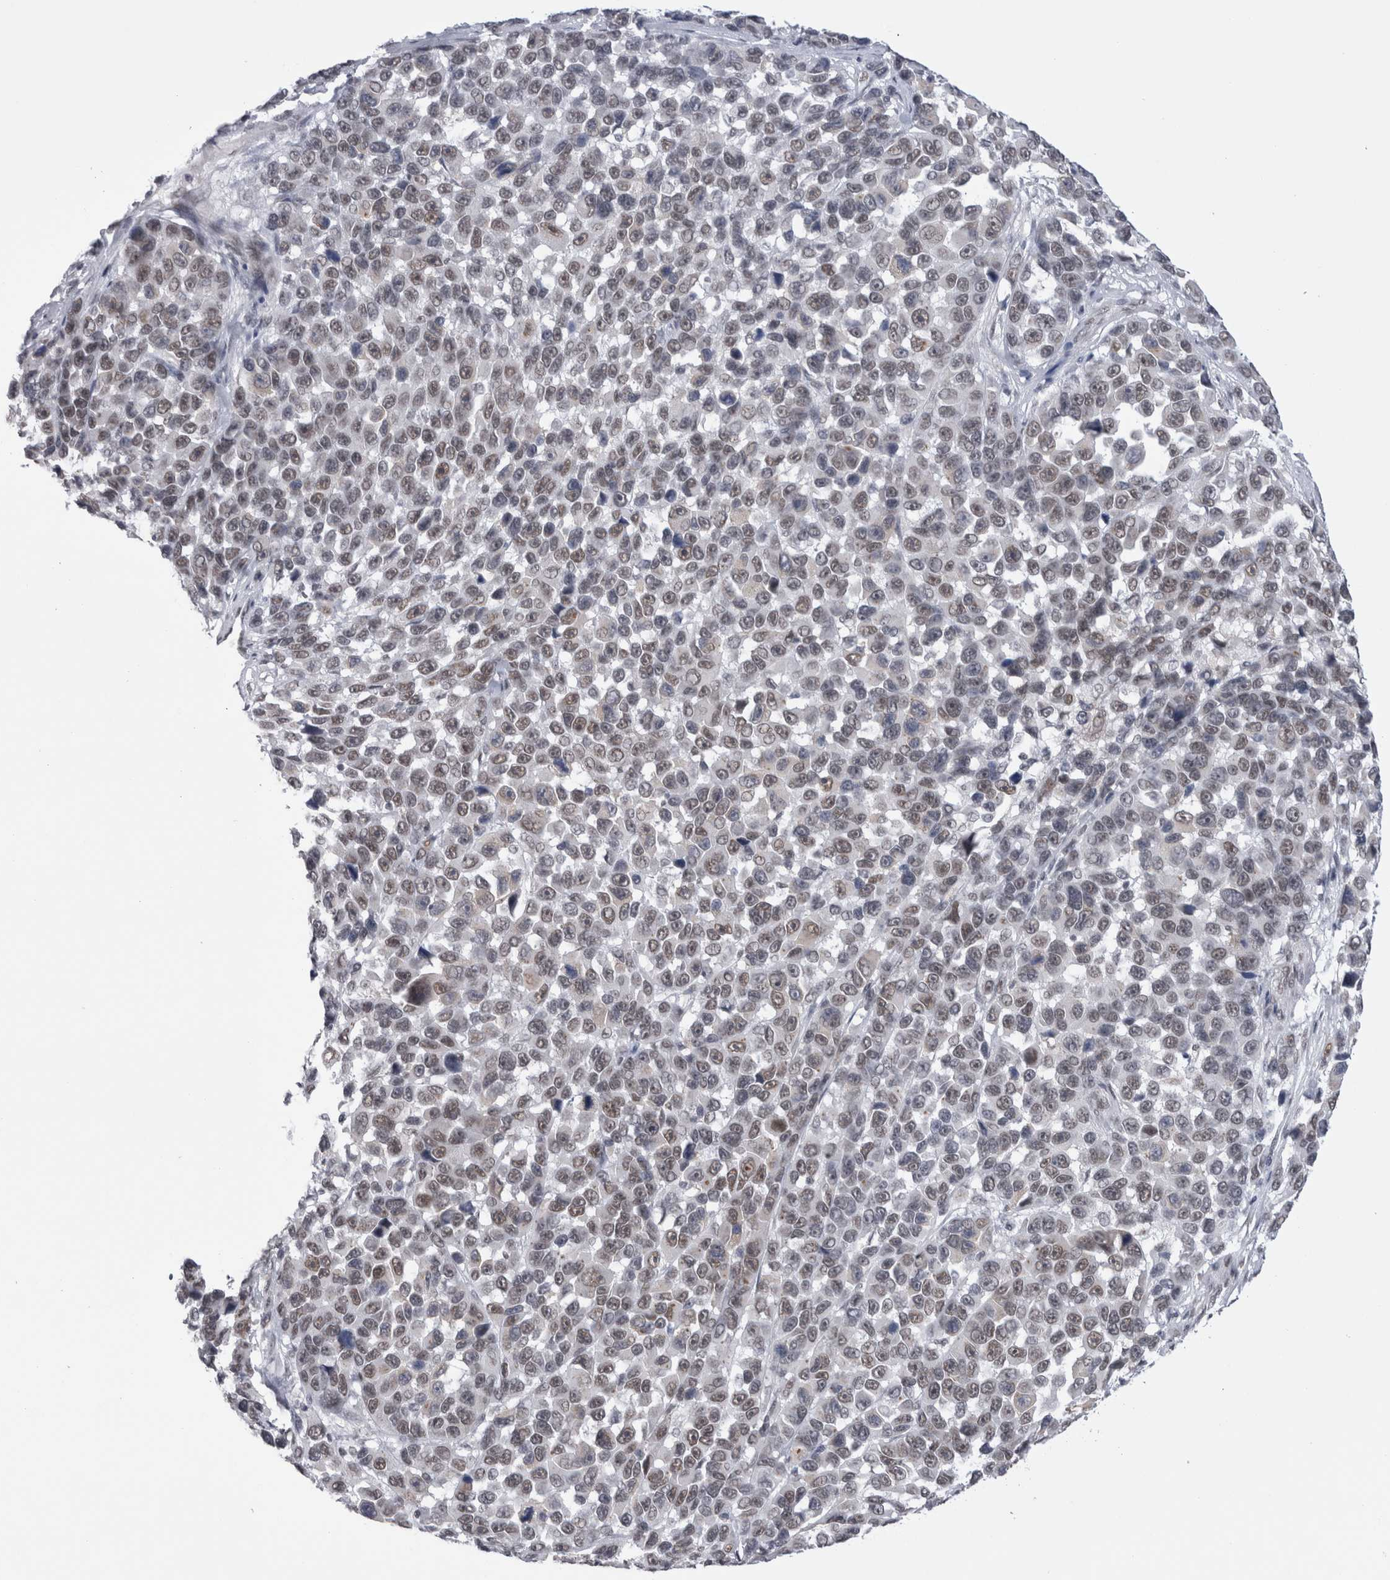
{"staining": {"intensity": "weak", "quantity": "<25%", "location": "nuclear"}, "tissue": "melanoma", "cell_type": "Tumor cells", "image_type": "cancer", "snomed": [{"axis": "morphology", "description": "Malignant melanoma, NOS"}, {"axis": "topography", "description": "Skin"}], "caption": "Protein analysis of melanoma displays no significant positivity in tumor cells. (Stains: DAB (3,3'-diaminobenzidine) immunohistochemistry with hematoxylin counter stain, Microscopy: brightfield microscopy at high magnification).", "gene": "API5", "patient": {"sex": "male", "age": 53}}